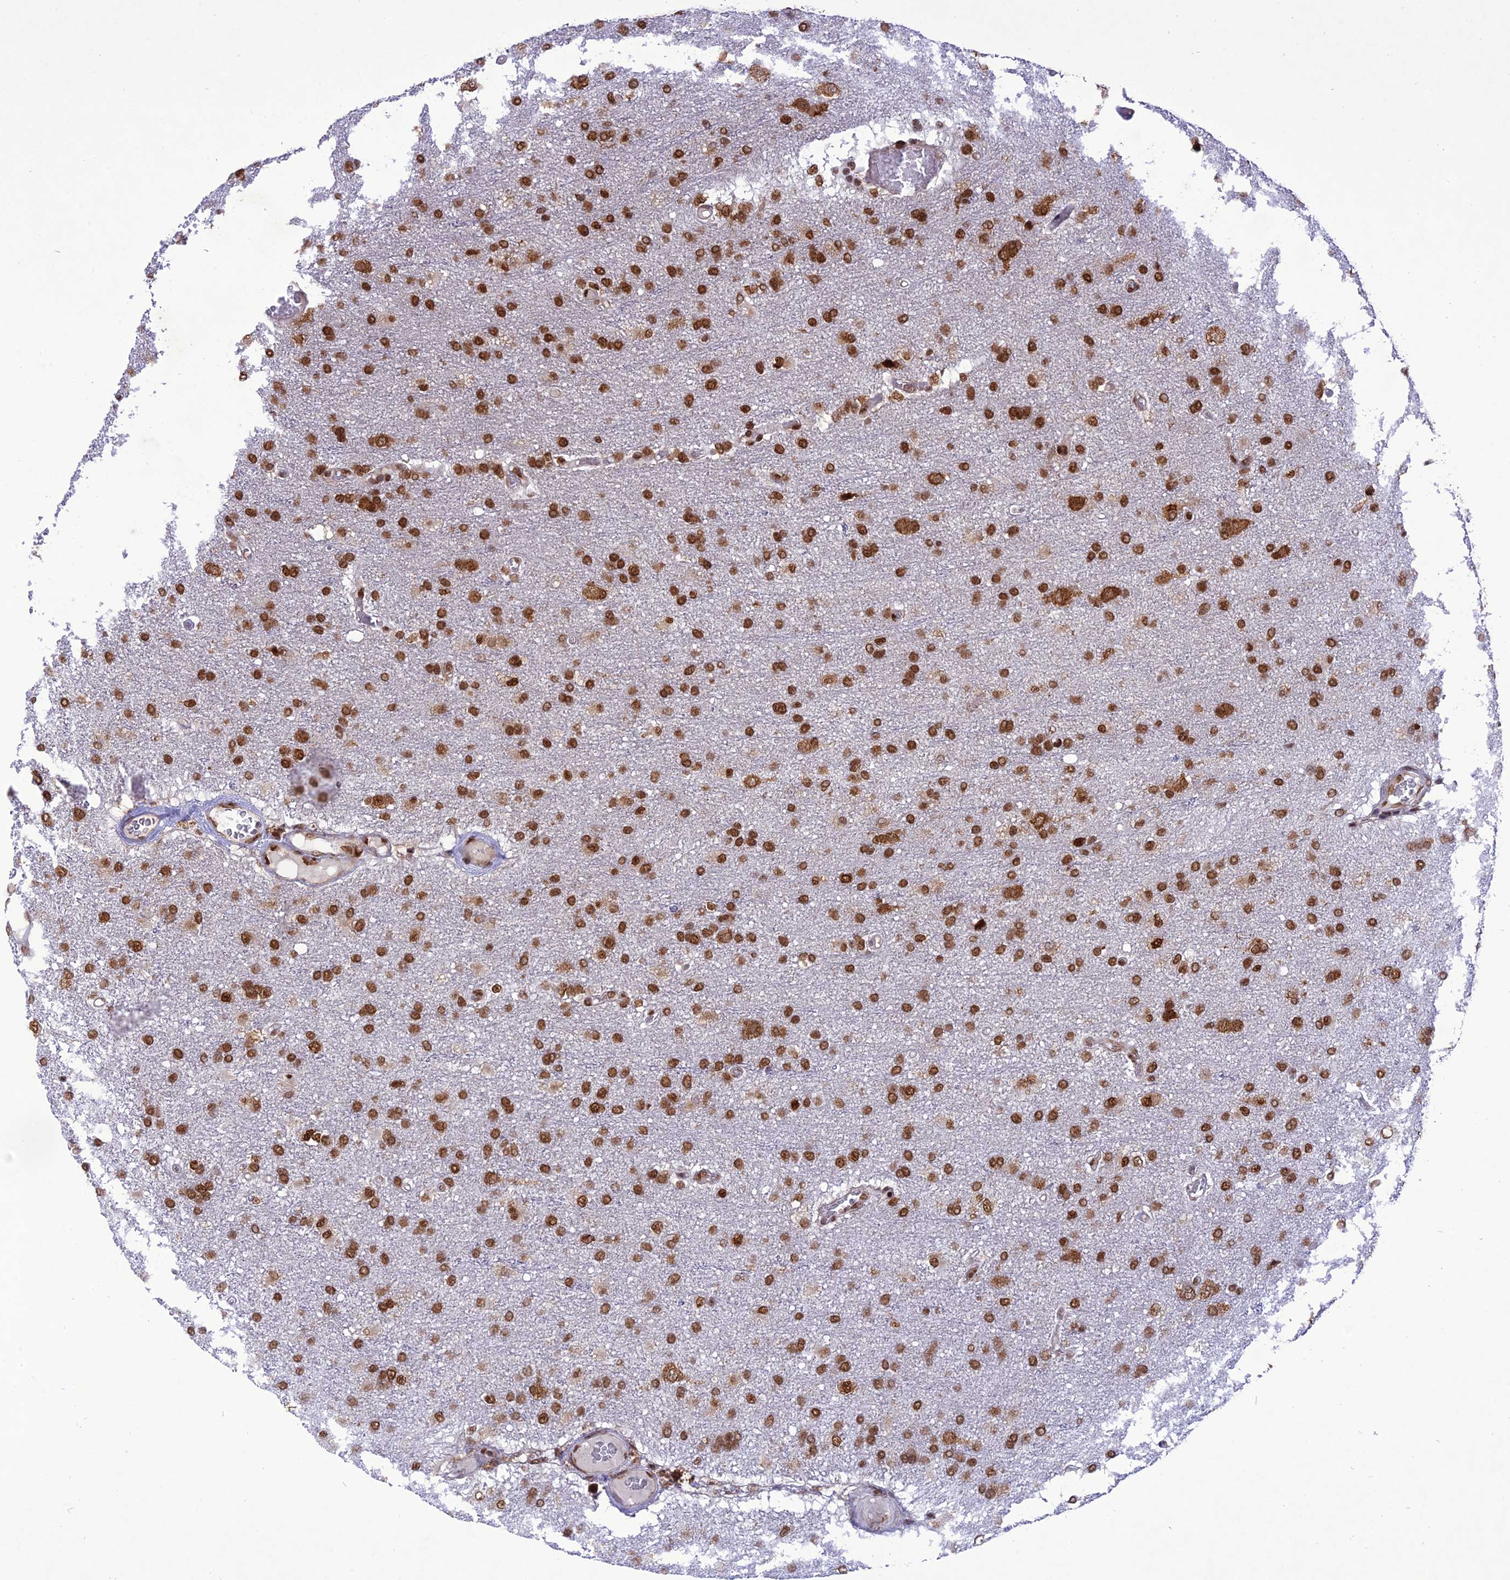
{"staining": {"intensity": "strong", "quantity": ">75%", "location": "nuclear"}, "tissue": "glioma", "cell_type": "Tumor cells", "image_type": "cancer", "snomed": [{"axis": "morphology", "description": "Glioma, malignant, High grade"}, {"axis": "topography", "description": "Brain"}], "caption": "Glioma was stained to show a protein in brown. There is high levels of strong nuclear expression in approximately >75% of tumor cells.", "gene": "DDX1", "patient": {"sex": "female", "age": 74}}